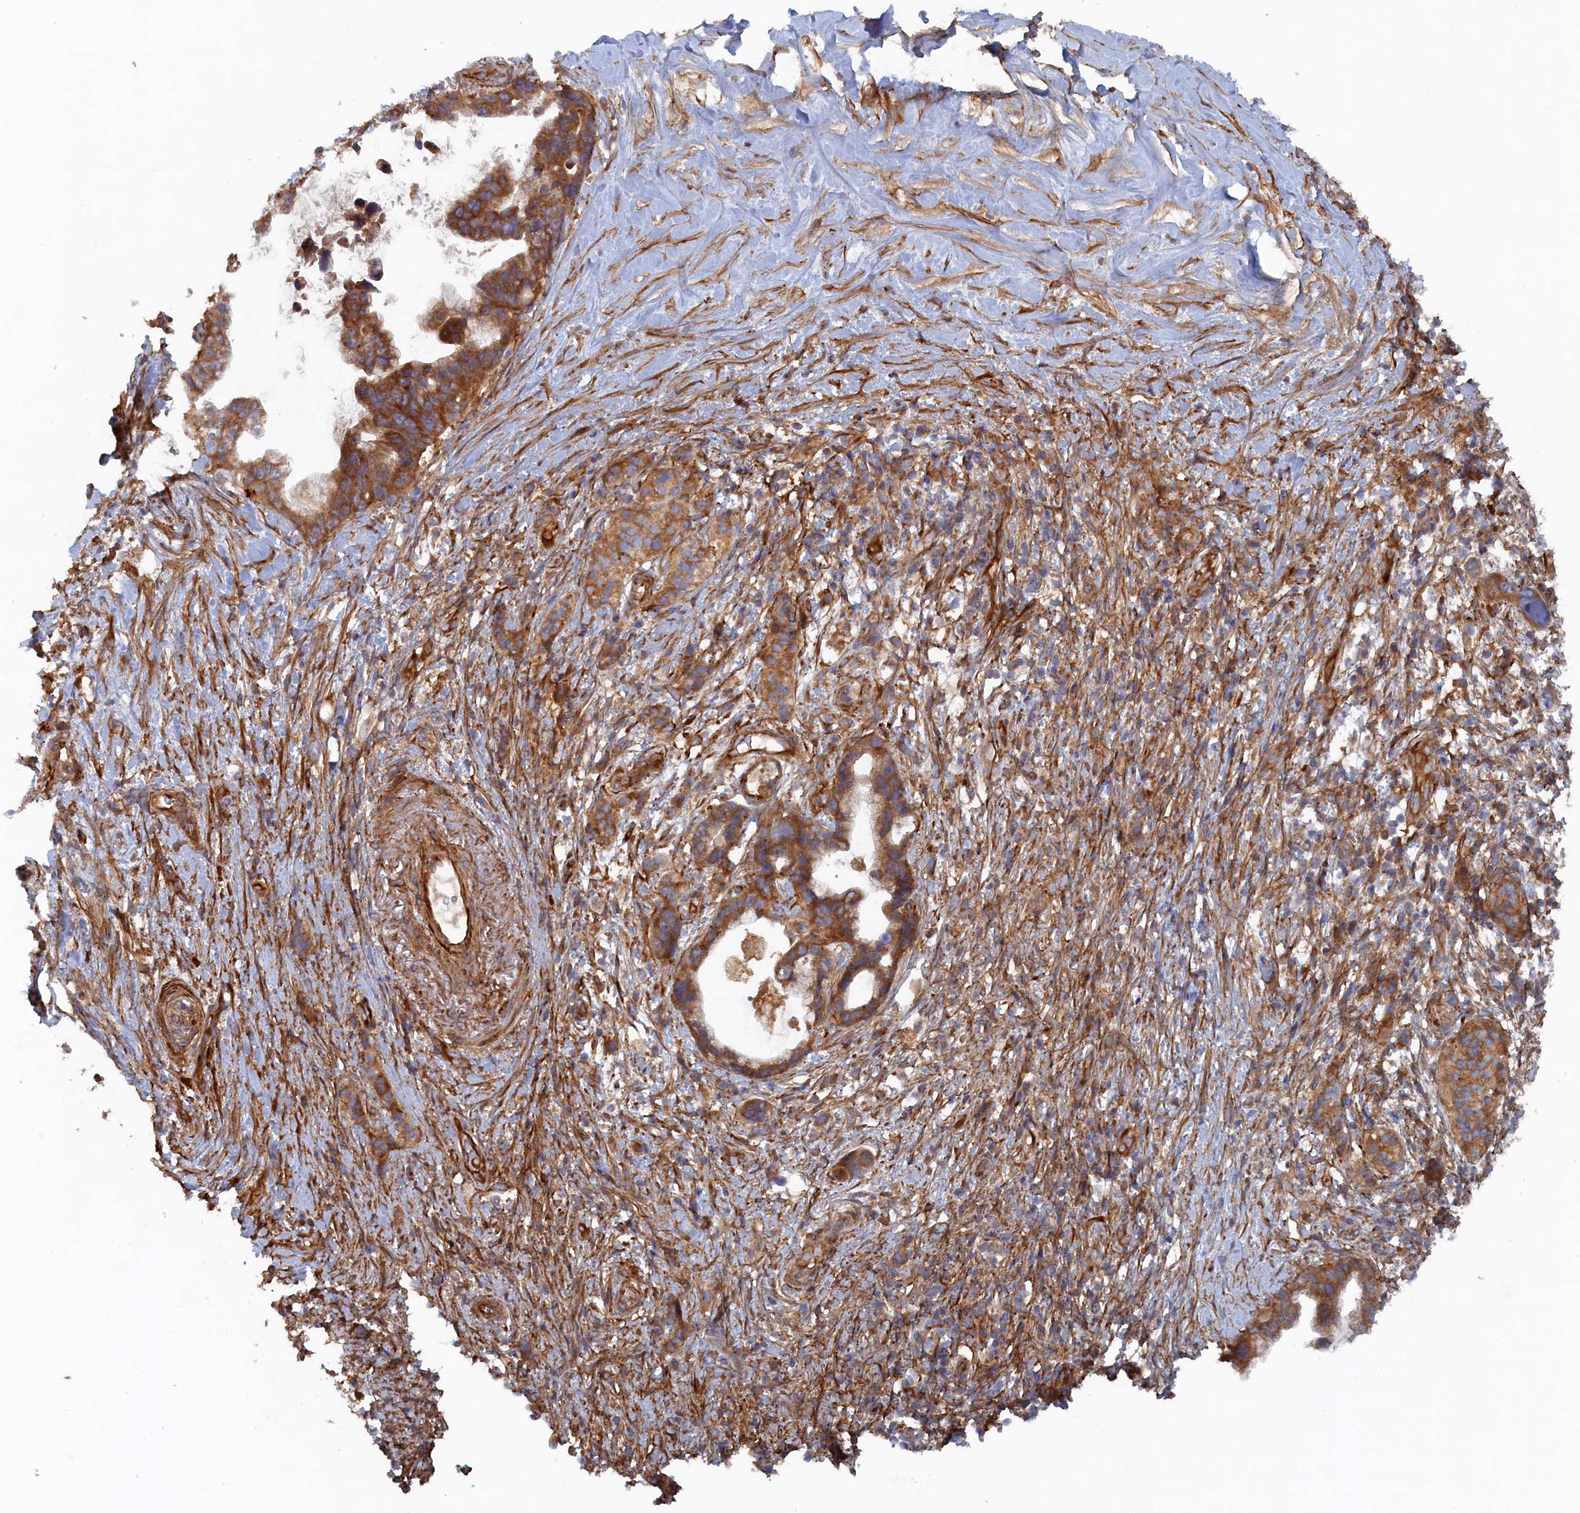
{"staining": {"intensity": "moderate", "quantity": ">75%", "location": "cytoplasmic/membranous"}, "tissue": "pancreatic cancer", "cell_type": "Tumor cells", "image_type": "cancer", "snomed": [{"axis": "morphology", "description": "Adenocarcinoma, NOS"}, {"axis": "topography", "description": "Pancreas"}], "caption": "High-power microscopy captured an IHC photomicrograph of pancreatic adenocarcinoma, revealing moderate cytoplasmic/membranous positivity in approximately >75% of tumor cells.", "gene": "TMEM196", "patient": {"sex": "female", "age": 83}}